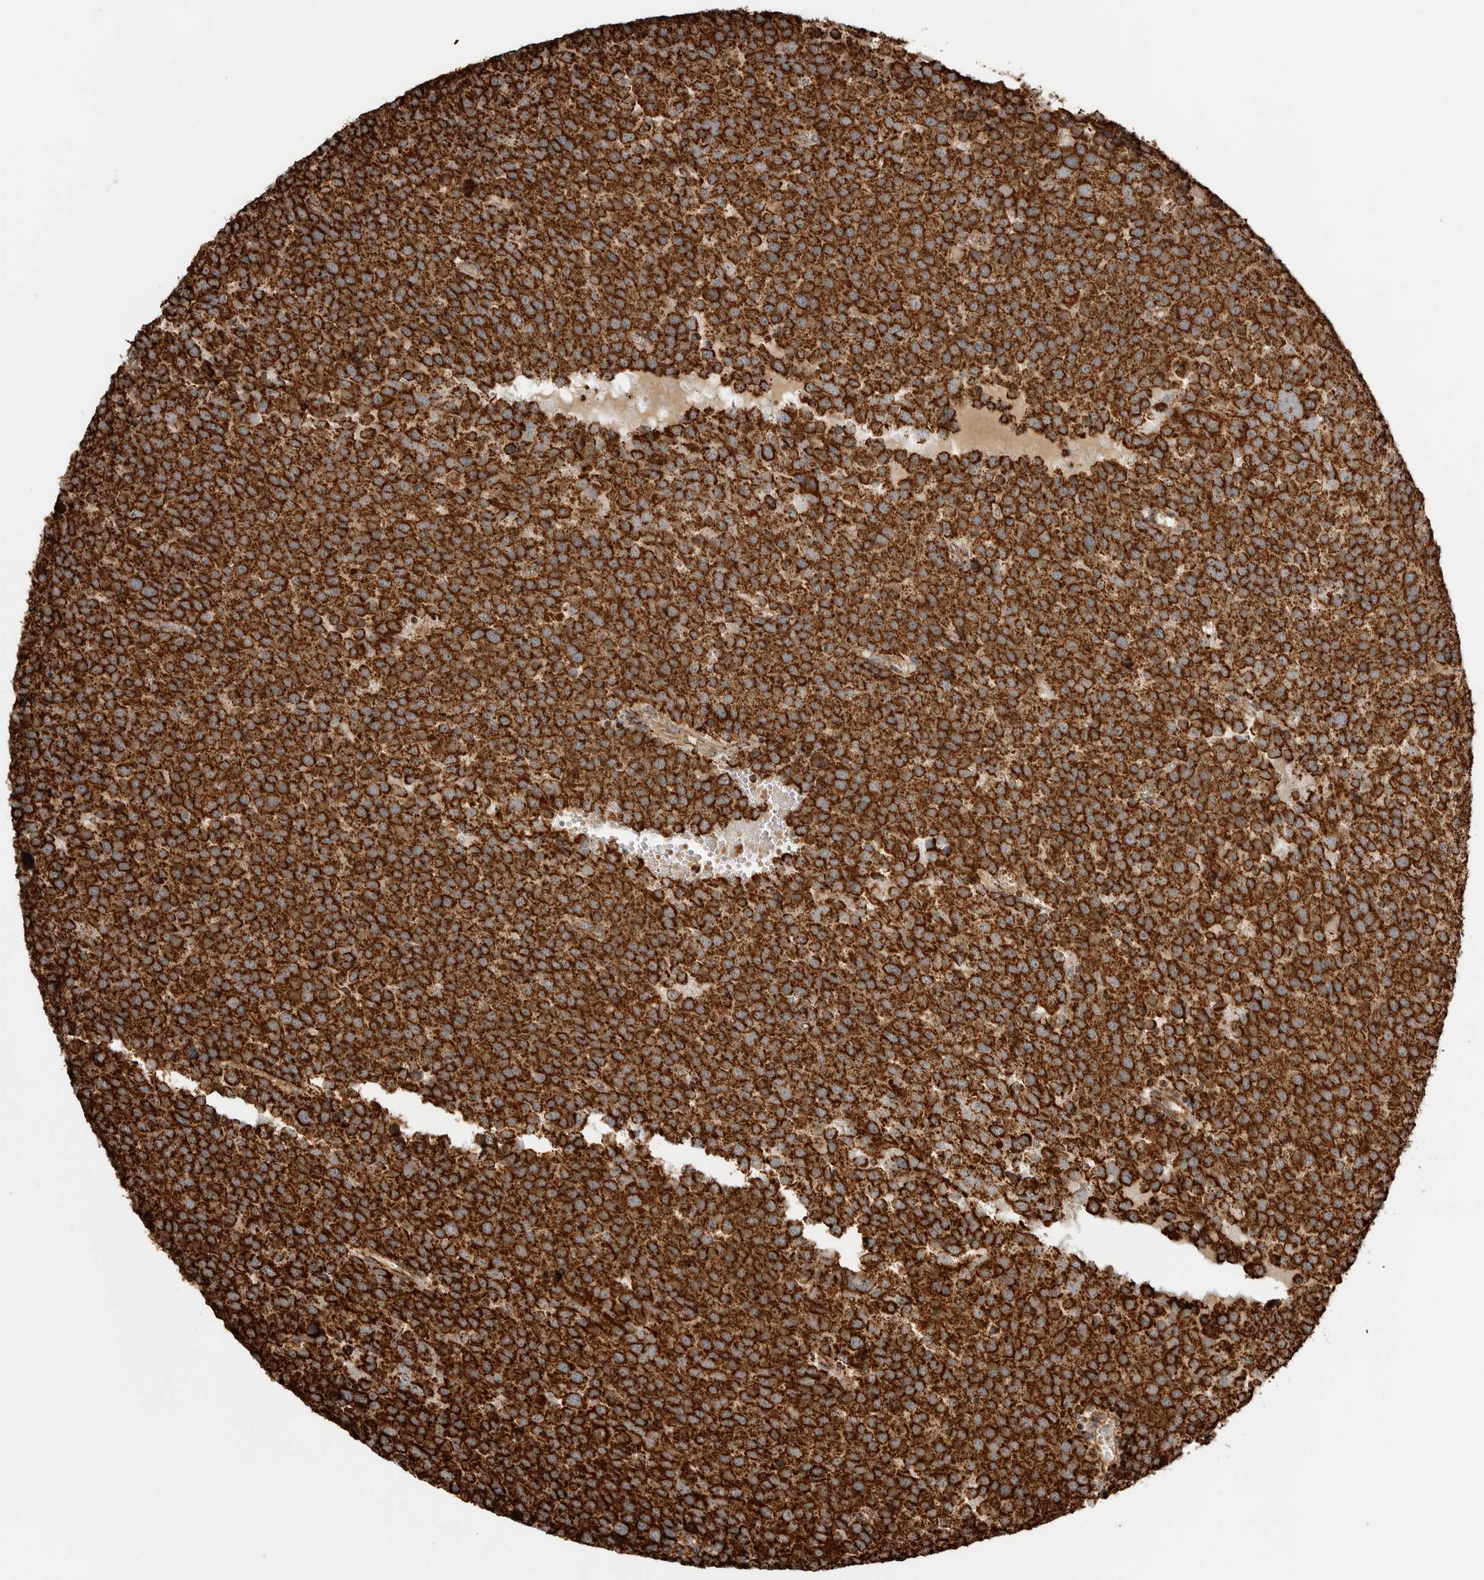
{"staining": {"intensity": "strong", "quantity": ">75%", "location": "cytoplasmic/membranous"}, "tissue": "testis cancer", "cell_type": "Tumor cells", "image_type": "cancer", "snomed": [{"axis": "morphology", "description": "Seminoma, NOS"}, {"axis": "topography", "description": "Testis"}], "caption": "High-magnification brightfield microscopy of seminoma (testis) stained with DAB (brown) and counterstained with hematoxylin (blue). tumor cells exhibit strong cytoplasmic/membranous expression is present in about>75% of cells.", "gene": "BMP2K", "patient": {"sex": "male", "age": 71}}